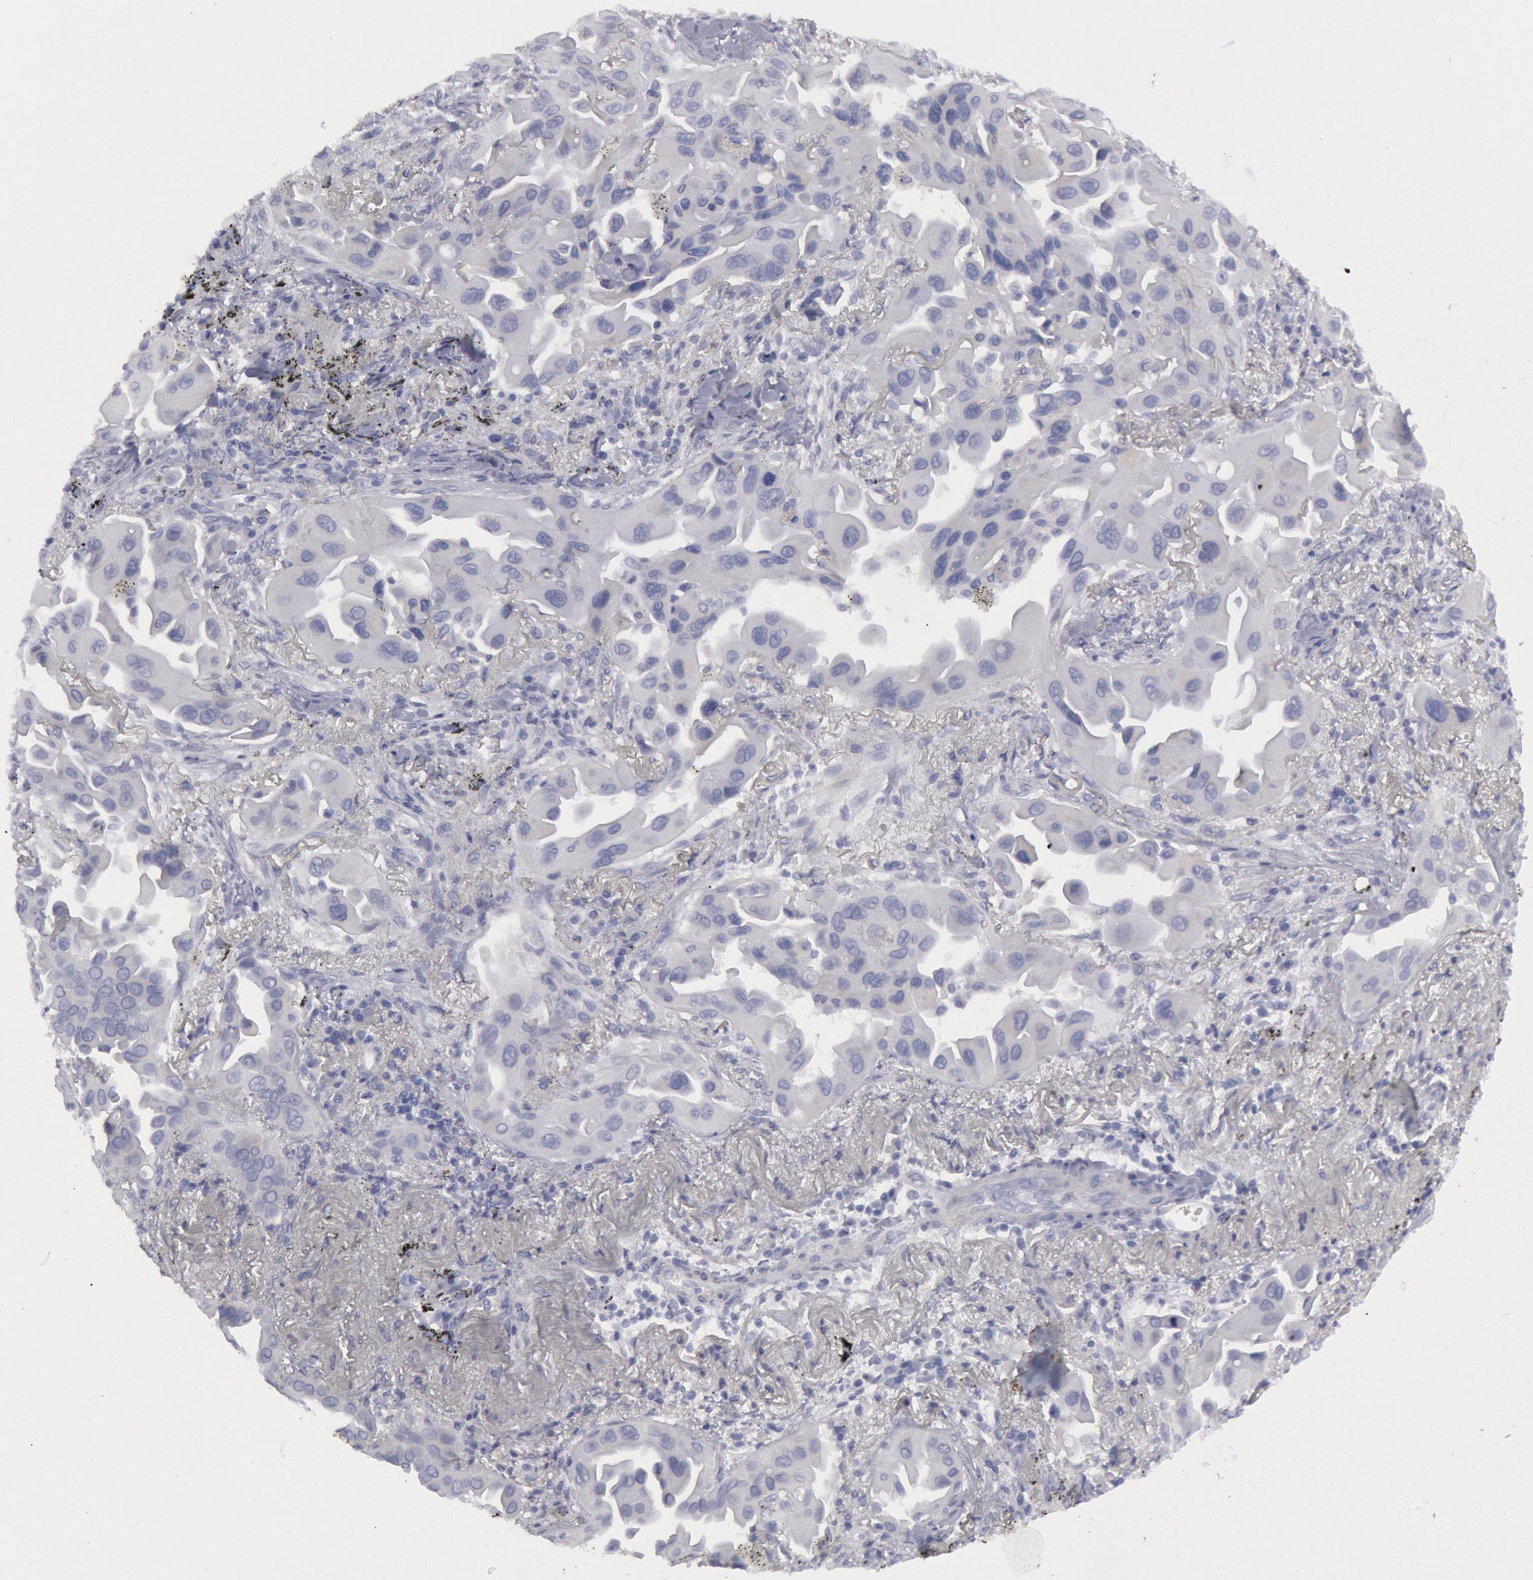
{"staining": {"intensity": "negative", "quantity": "none", "location": "none"}, "tissue": "lung cancer", "cell_type": "Tumor cells", "image_type": "cancer", "snomed": [{"axis": "morphology", "description": "Adenocarcinoma, NOS"}, {"axis": "topography", "description": "Lung"}], "caption": "Immunohistochemistry (IHC) of lung cancer displays no staining in tumor cells.", "gene": "FHL1", "patient": {"sex": "male", "age": 68}}